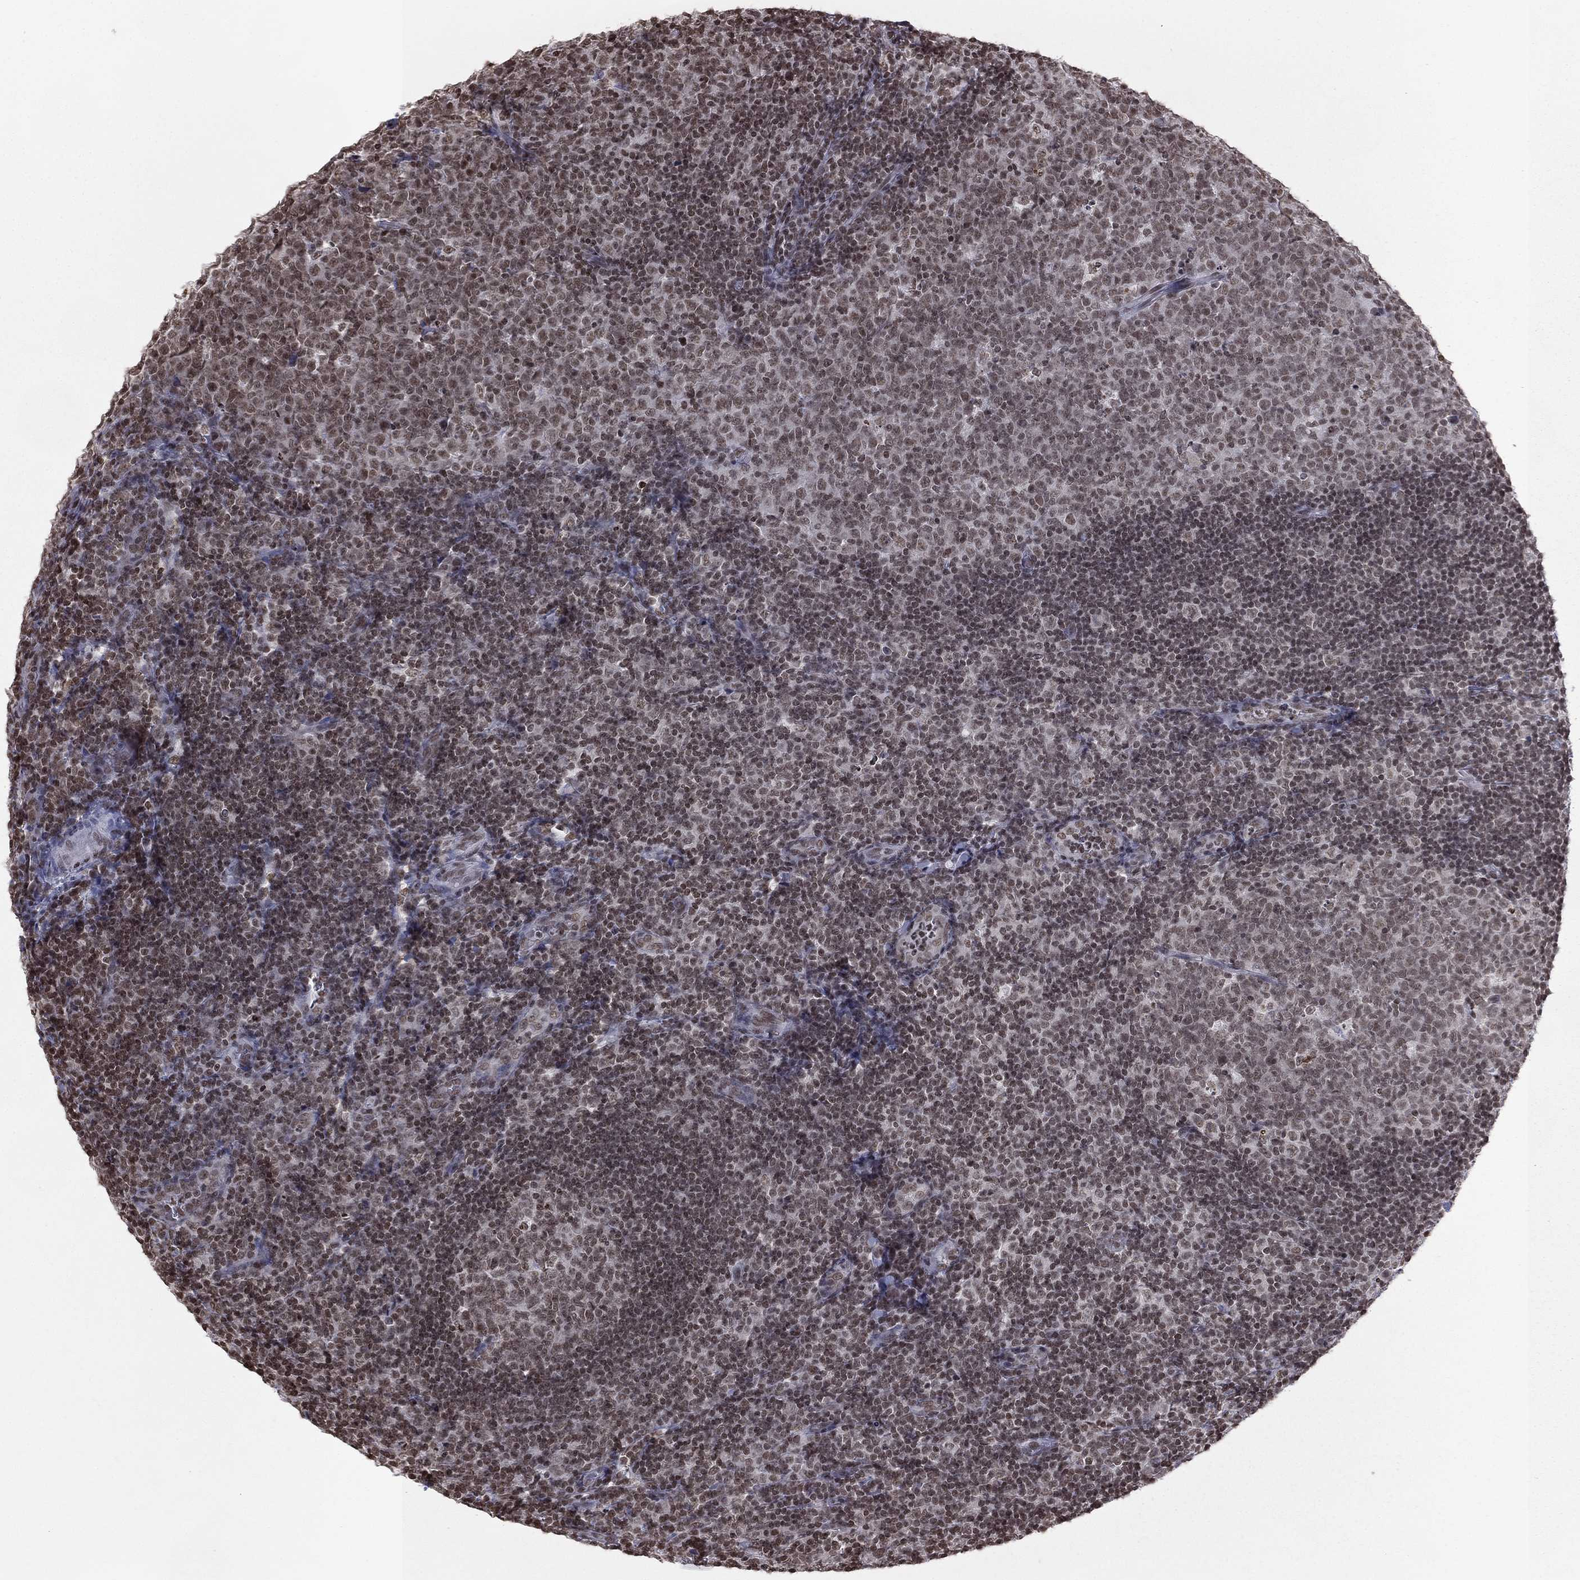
{"staining": {"intensity": "weak", "quantity": "25%-75%", "location": "nuclear"}, "tissue": "tonsil", "cell_type": "Germinal center cells", "image_type": "normal", "snomed": [{"axis": "morphology", "description": "Normal tissue, NOS"}, {"axis": "topography", "description": "Tonsil"}], "caption": "An image of tonsil stained for a protein shows weak nuclear brown staining in germinal center cells. The staining is performed using DAB (3,3'-diaminobenzidine) brown chromogen to label protein expression. The nuclei are counter-stained blue using hematoxylin.", "gene": "RFX7", "patient": {"sex": "female", "age": 5}}